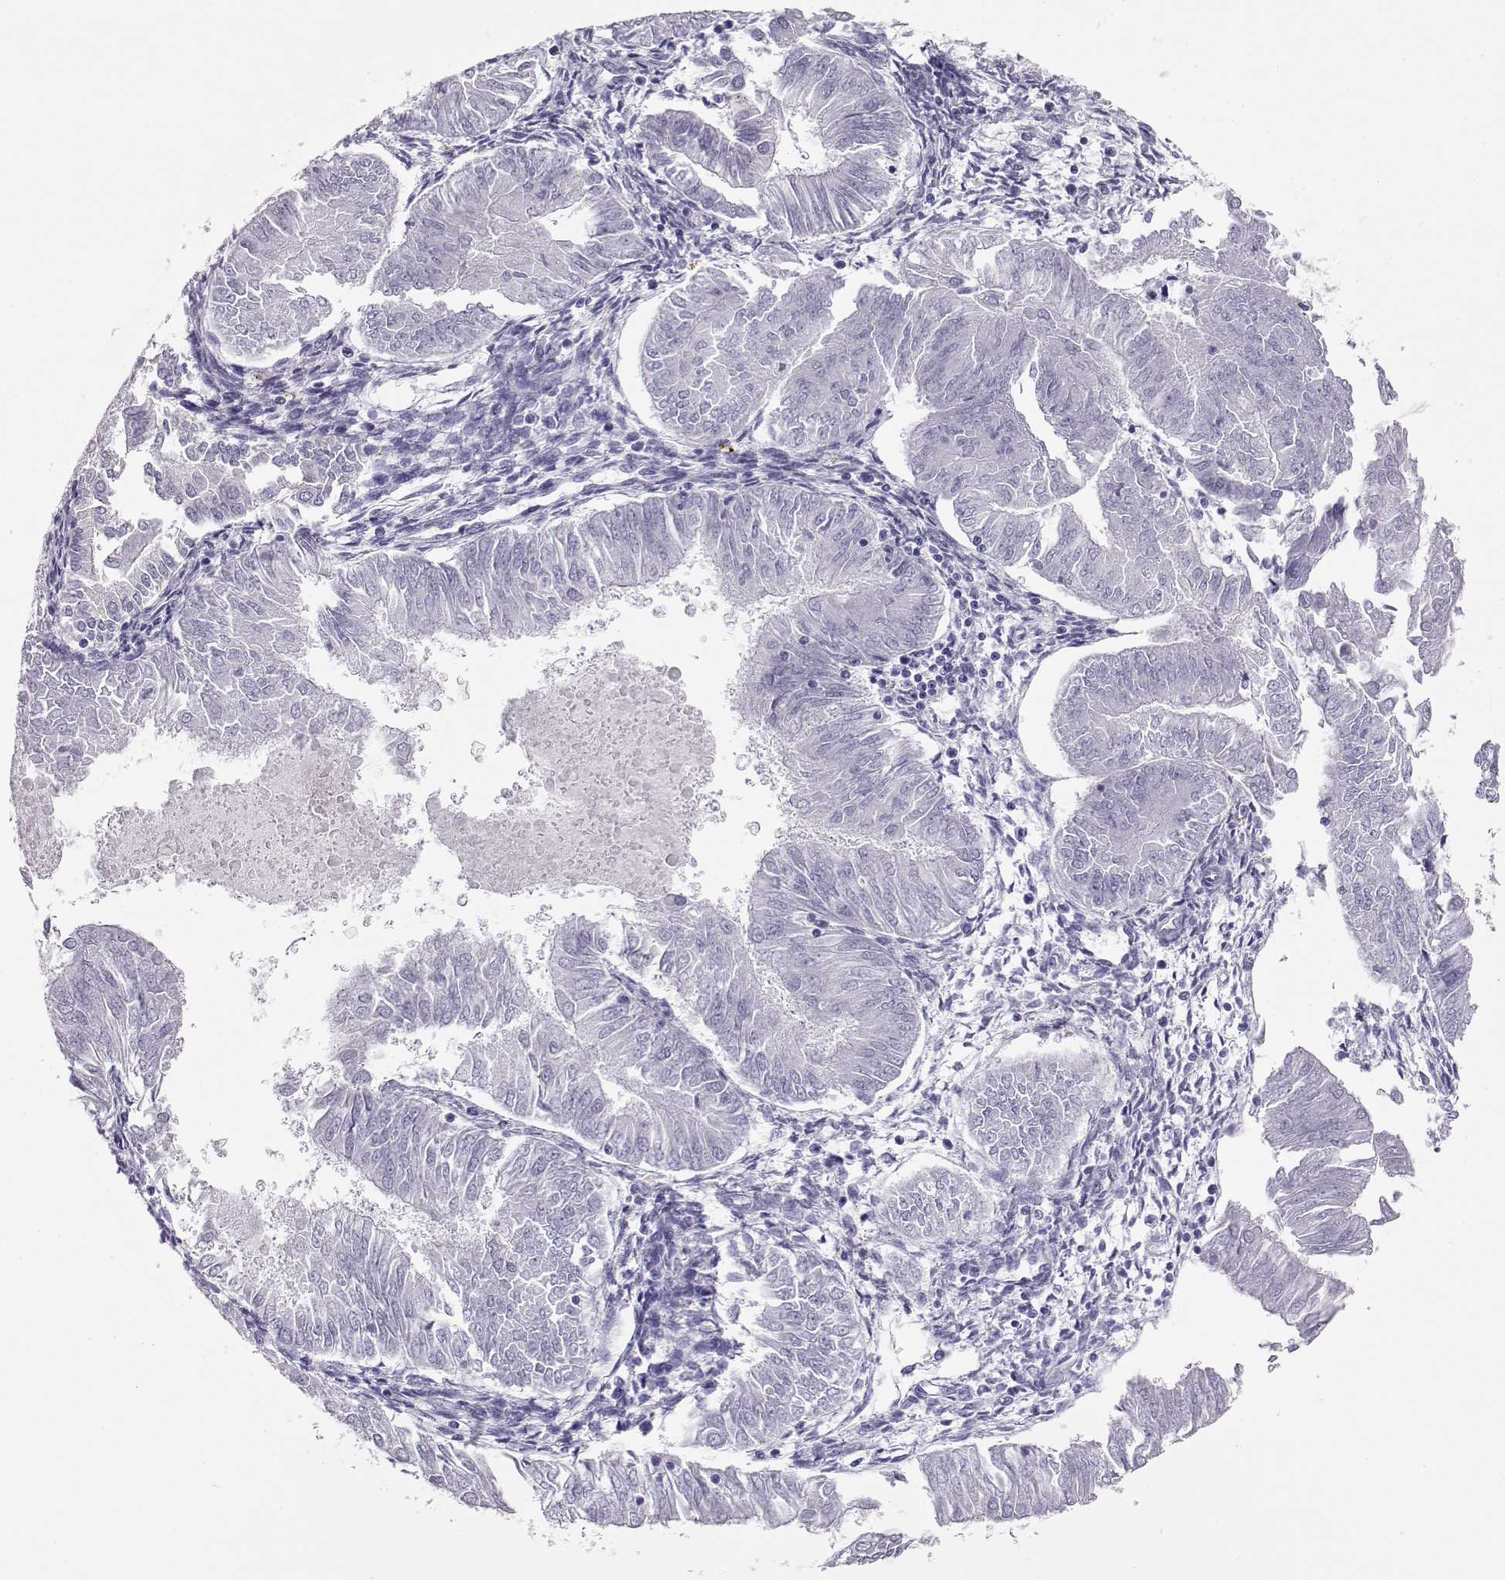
{"staining": {"intensity": "negative", "quantity": "none", "location": "none"}, "tissue": "endometrial cancer", "cell_type": "Tumor cells", "image_type": "cancer", "snomed": [{"axis": "morphology", "description": "Adenocarcinoma, NOS"}, {"axis": "topography", "description": "Endometrium"}], "caption": "The micrograph demonstrates no significant positivity in tumor cells of adenocarcinoma (endometrial). The staining is performed using DAB brown chromogen with nuclei counter-stained in using hematoxylin.", "gene": "CRX", "patient": {"sex": "female", "age": 53}}